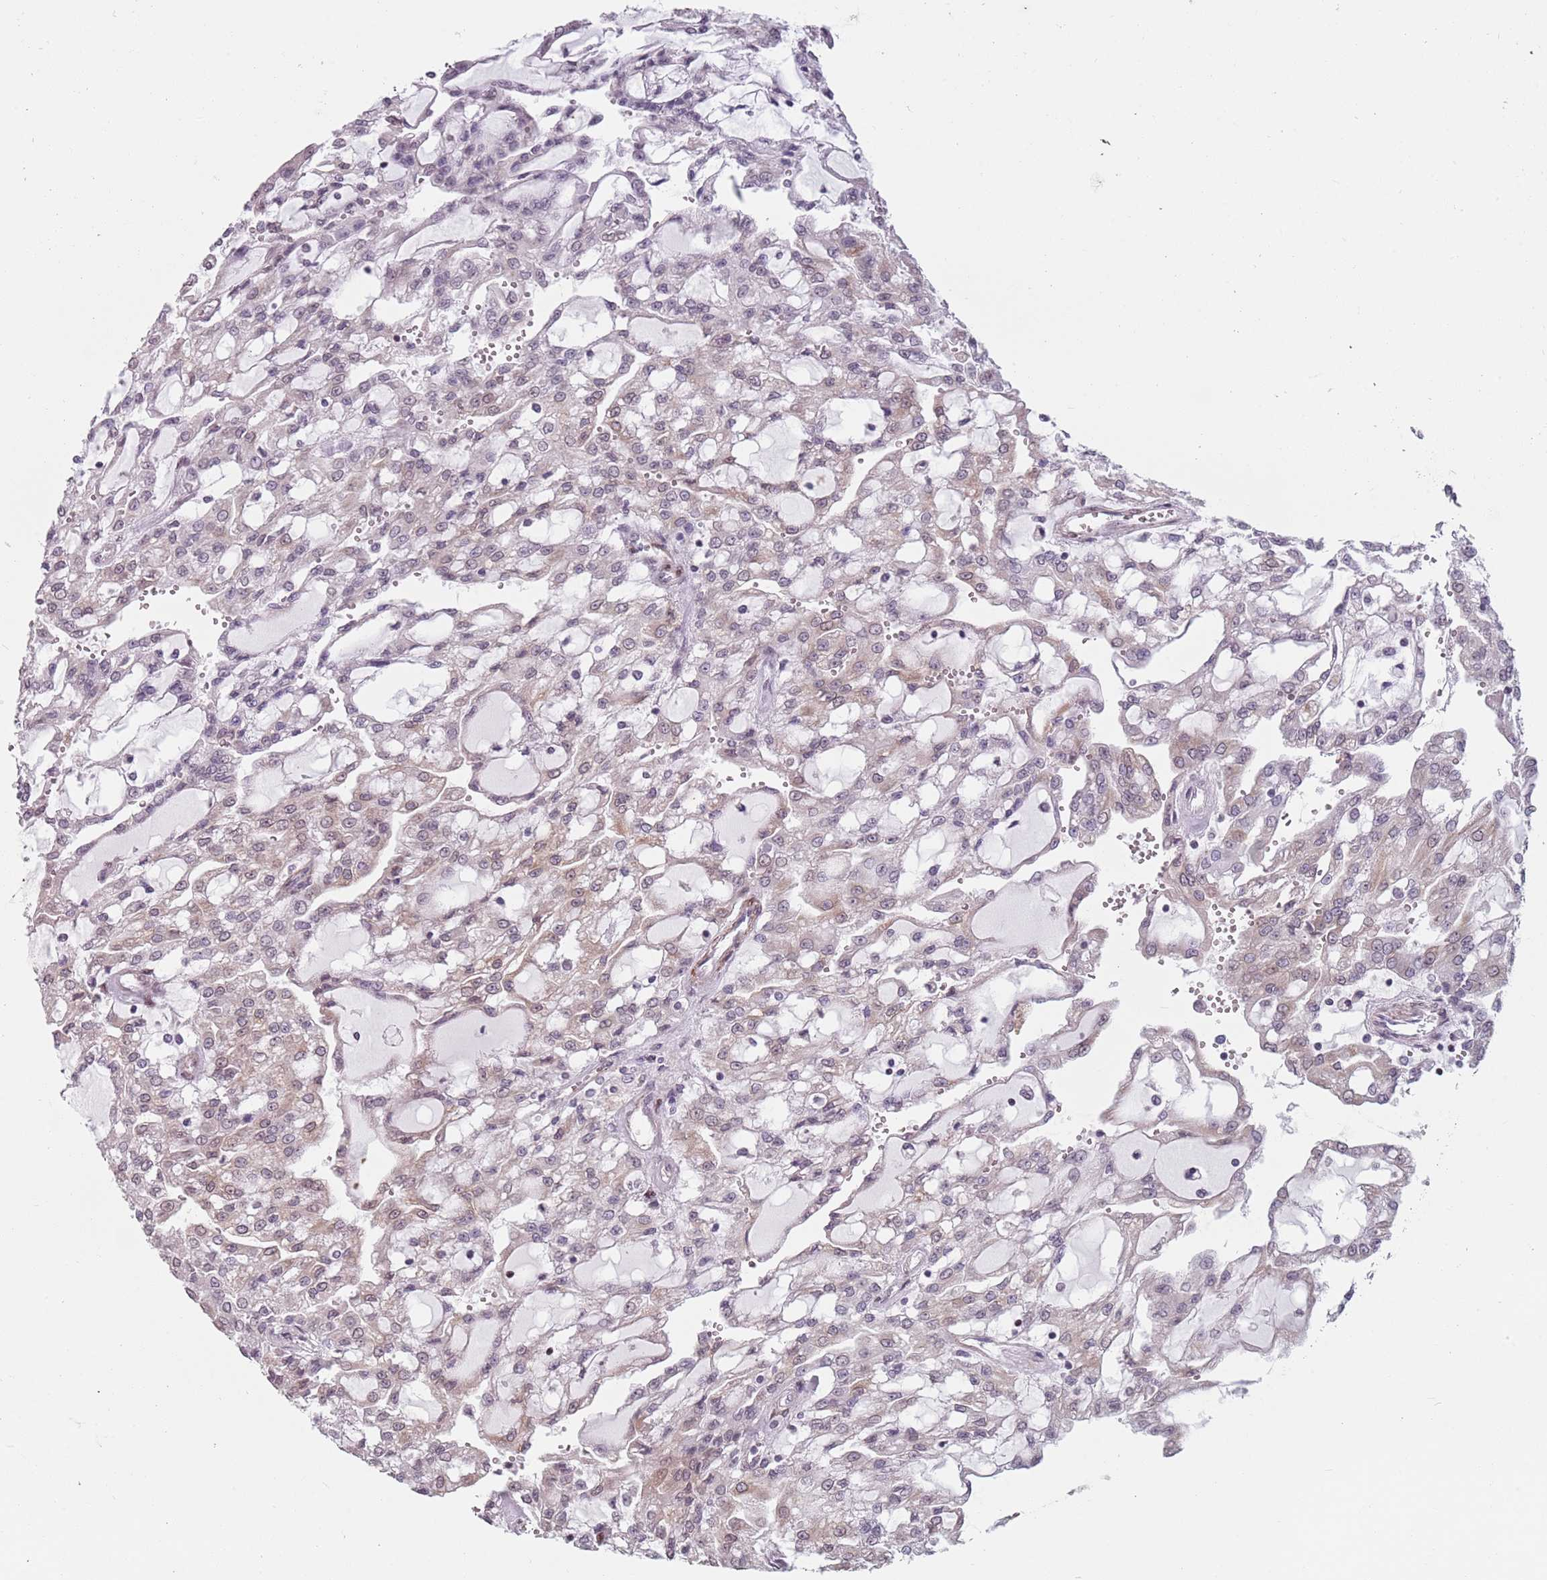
{"staining": {"intensity": "negative", "quantity": "none", "location": "none"}, "tissue": "renal cancer", "cell_type": "Tumor cells", "image_type": "cancer", "snomed": [{"axis": "morphology", "description": "Adenocarcinoma, NOS"}, {"axis": "topography", "description": "Kidney"}], "caption": "Immunohistochemistry (IHC) micrograph of renal adenocarcinoma stained for a protein (brown), which shows no expression in tumor cells. (DAB (3,3'-diaminobenzidine) IHC visualized using brightfield microscopy, high magnification).", "gene": "TMC4", "patient": {"sex": "male", "age": 63}}